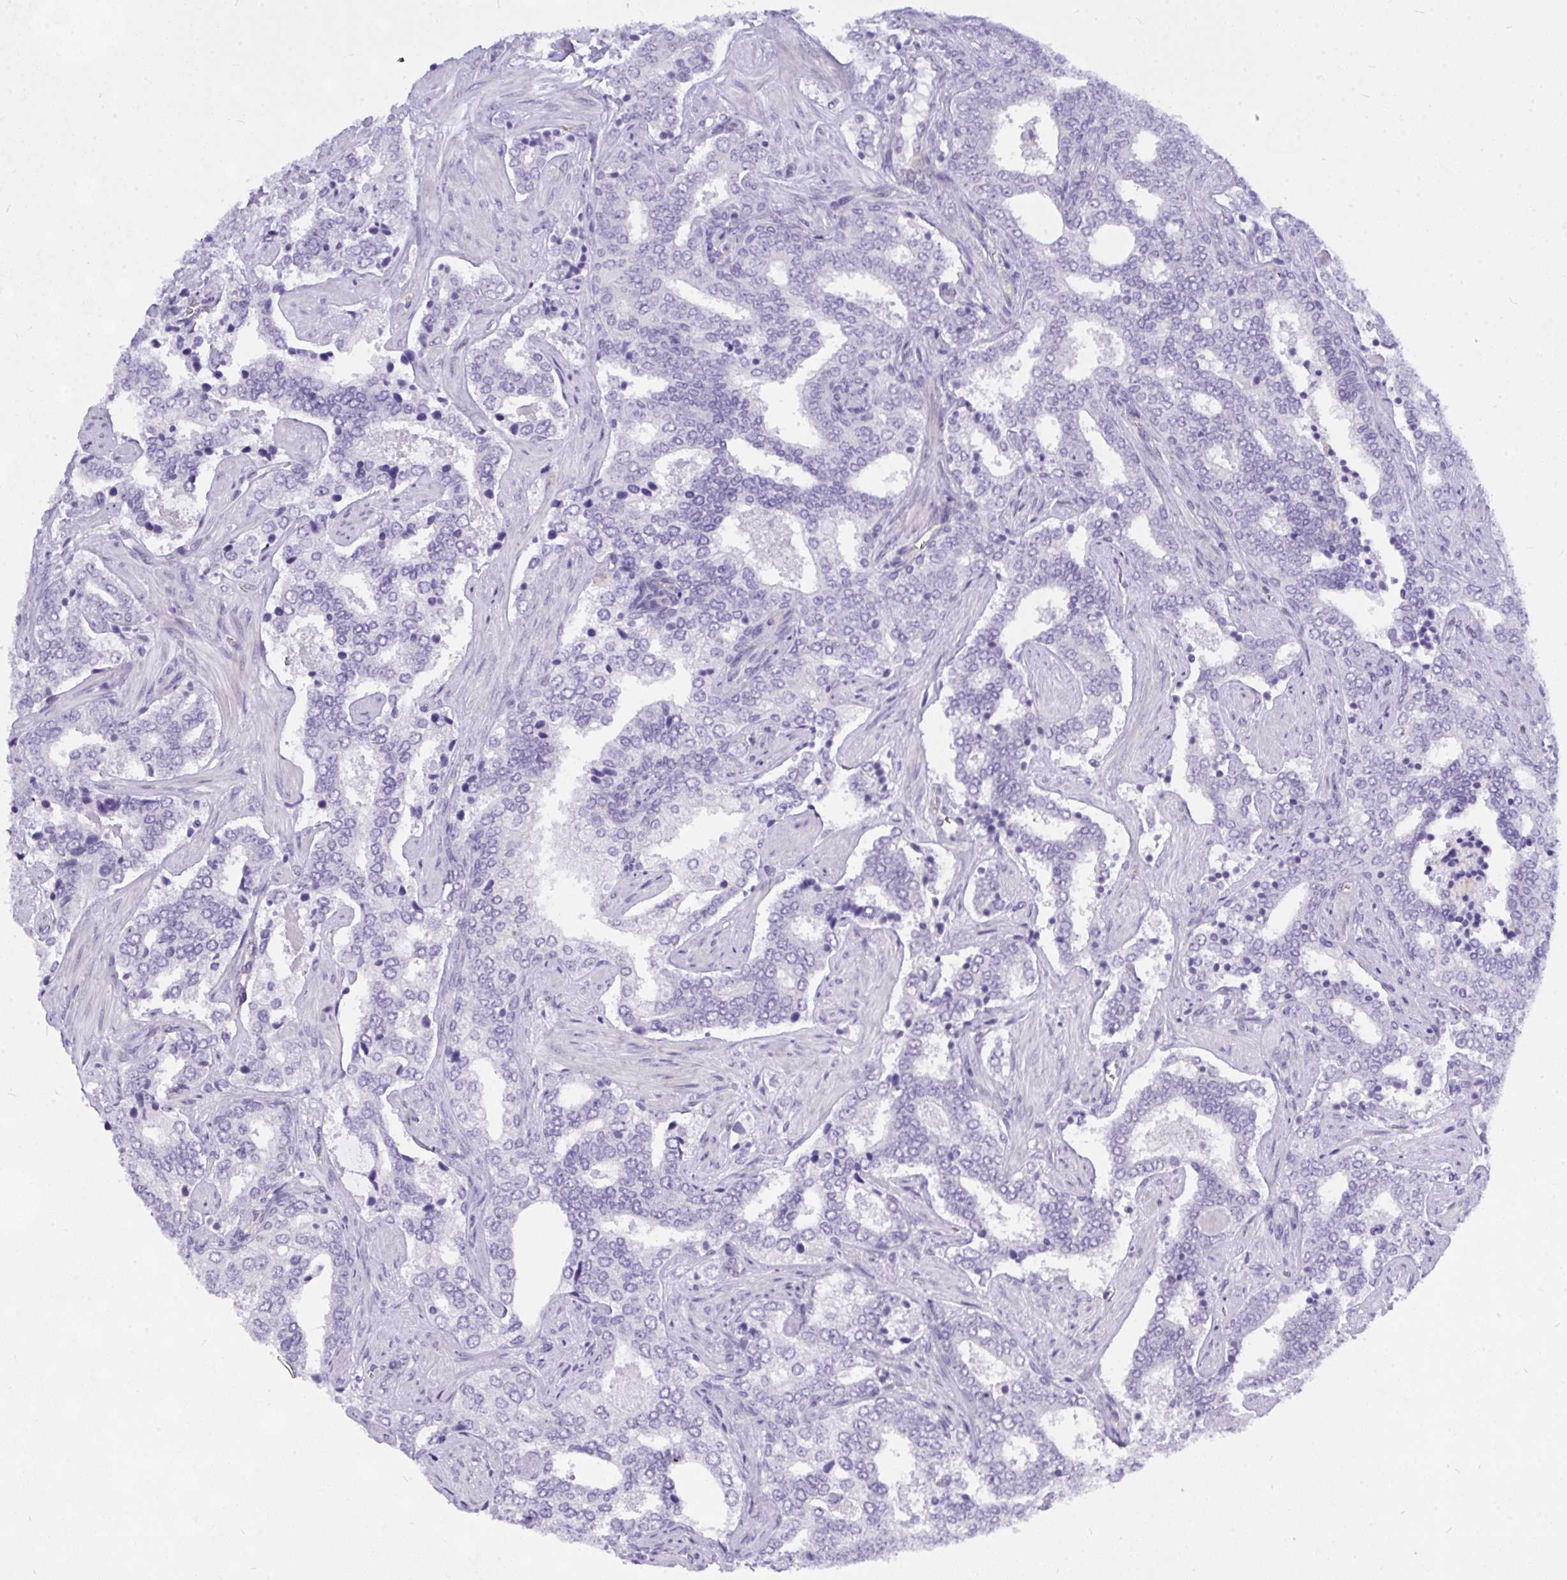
{"staining": {"intensity": "negative", "quantity": "none", "location": "none"}, "tissue": "prostate cancer", "cell_type": "Tumor cells", "image_type": "cancer", "snomed": [{"axis": "morphology", "description": "Adenocarcinoma, High grade"}, {"axis": "topography", "description": "Prostate"}], "caption": "Tumor cells show no significant protein positivity in adenocarcinoma (high-grade) (prostate).", "gene": "NFXL1", "patient": {"sex": "male", "age": 60}}